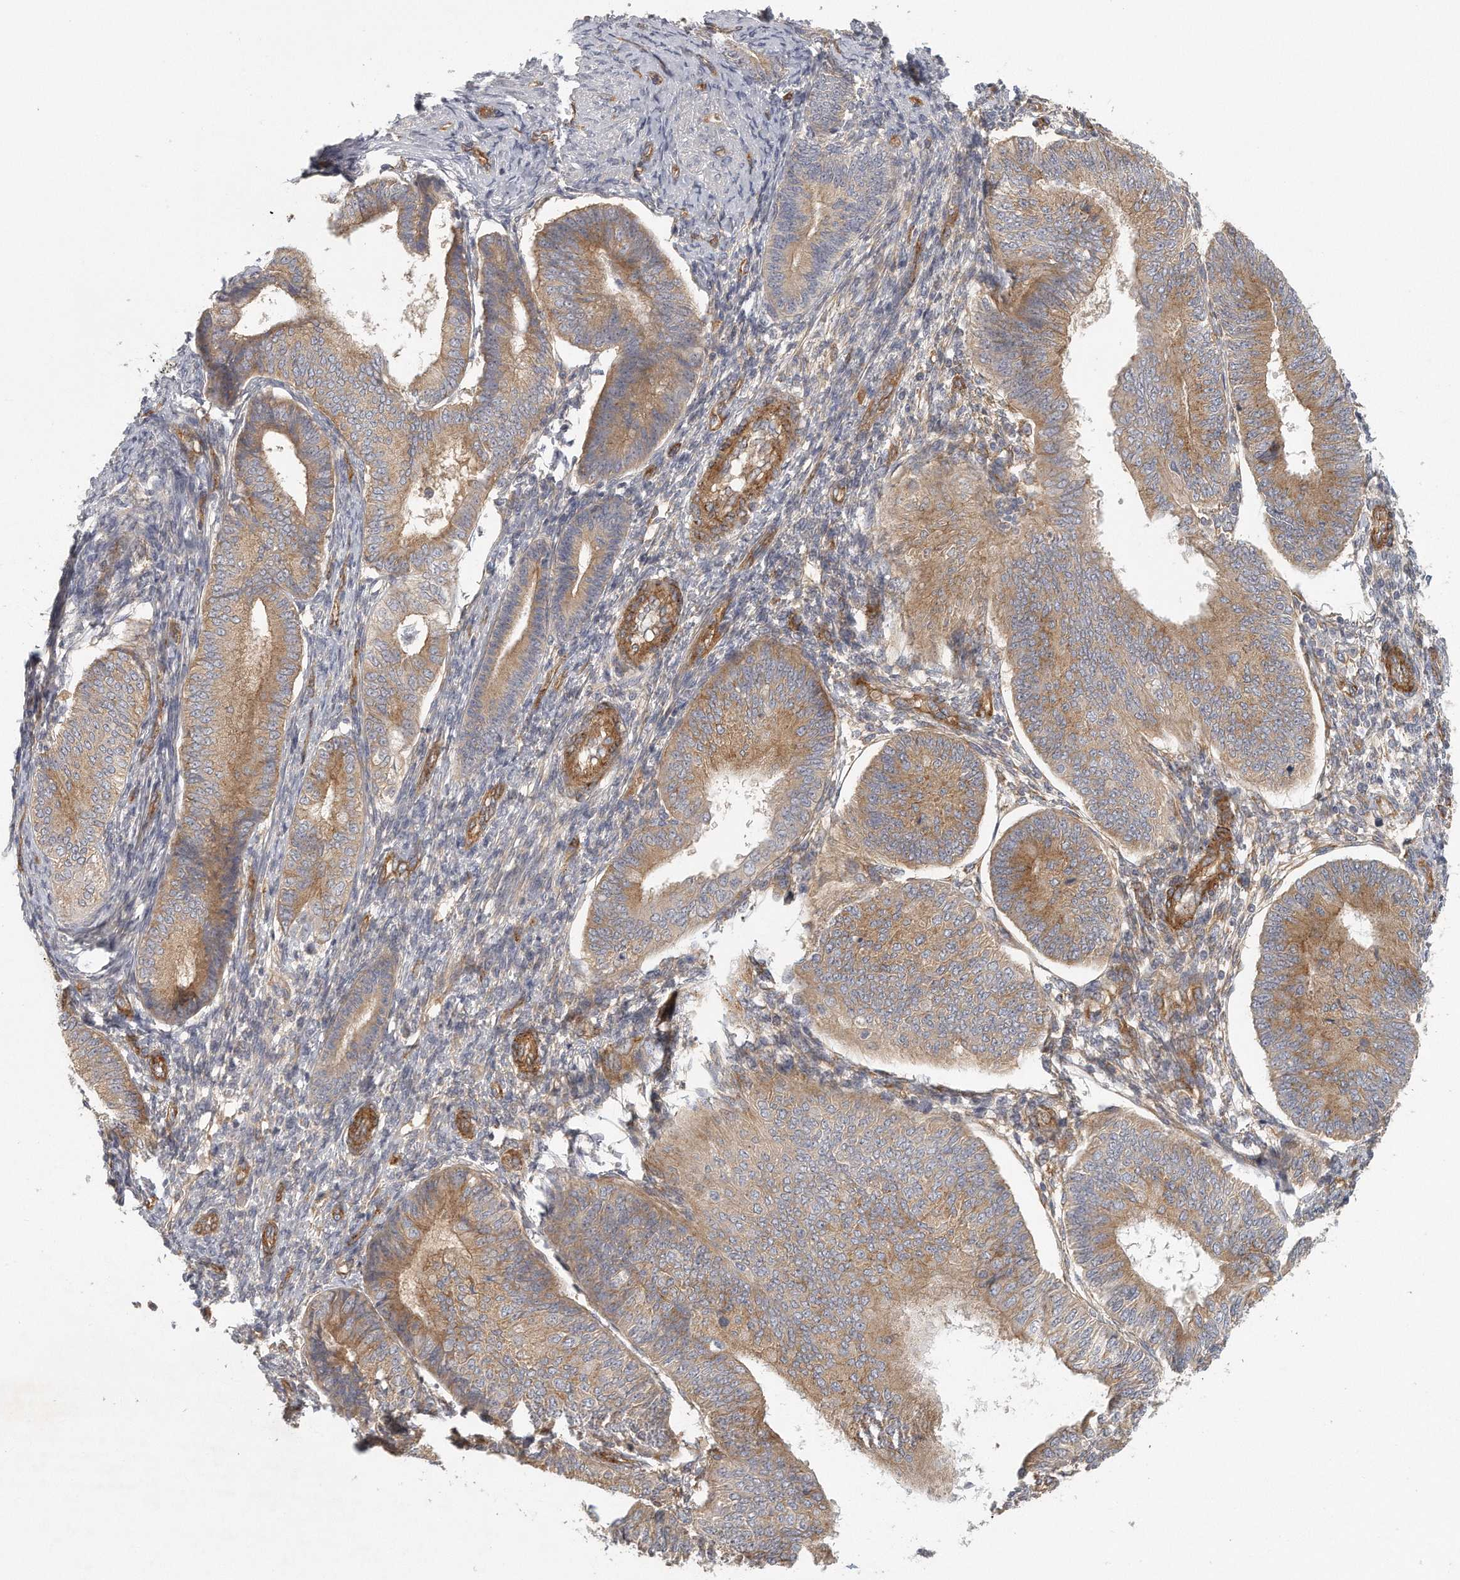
{"staining": {"intensity": "moderate", "quantity": ">75%", "location": "cytoplasmic/membranous"}, "tissue": "endometrial cancer", "cell_type": "Tumor cells", "image_type": "cancer", "snomed": [{"axis": "morphology", "description": "Adenocarcinoma, NOS"}, {"axis": "topography", "description": "Endometrium"}], "caption": "Immunohistochemical staining of human endometrial cancer (adenocarcinoma) demonstrates moderate cytoplasmic/membranous protein expression in approximately >75% of tumor cells.", "gene": "MTERF4", "patient": {"sex": "female", "age": 58}}